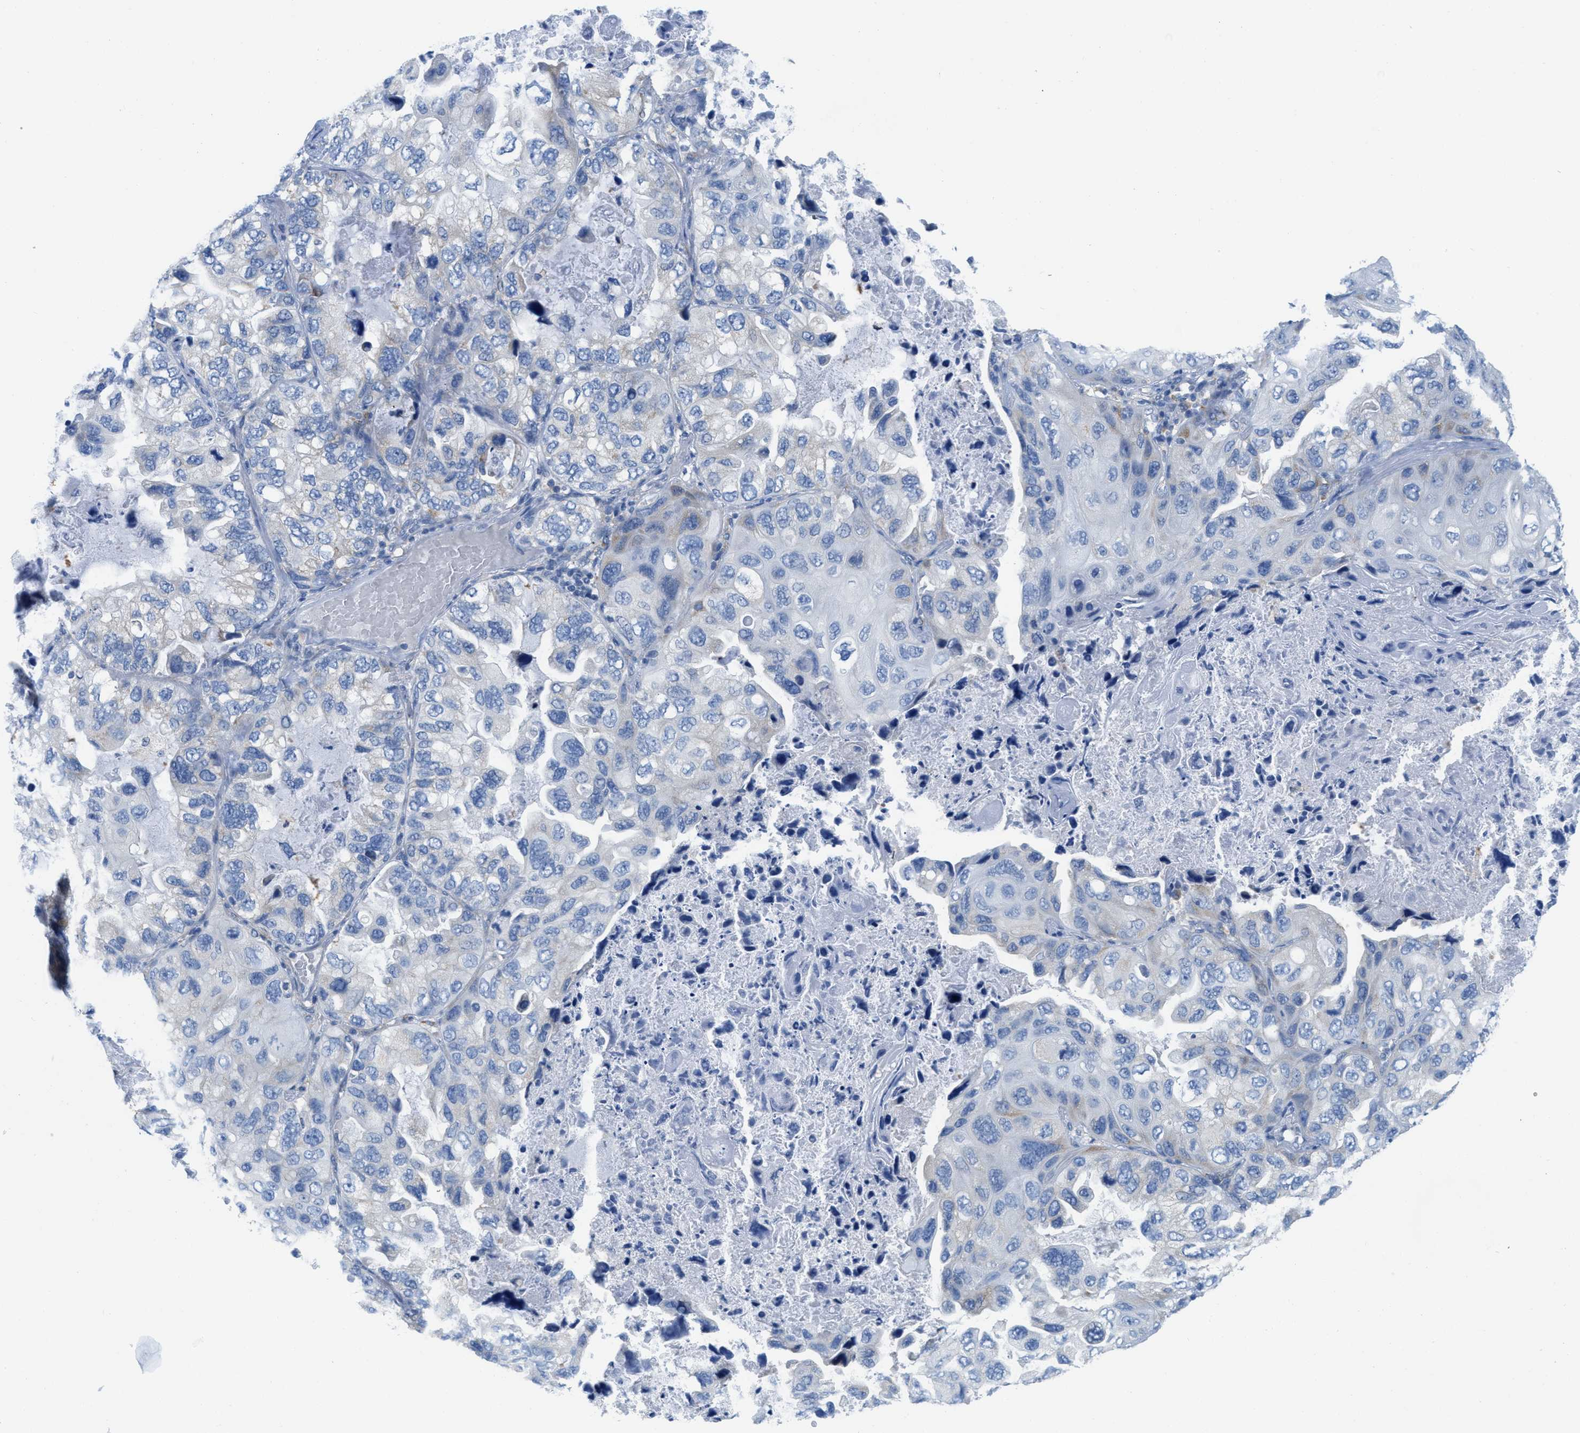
{"staining": {"intensity": "negative", "quantity": "none", "location": "none"}, "tissue": "lung cancer", "cell_type": "Tumor cells", "image_type": "cancer", "snomed": [{"axis": "morphology", "description": "Squamous cell carcinoma, NOS"}, {"axis": "topography", "description": "Lung"}], "caption": "The IHC histopathology image has no significant positivity in tumor cells of lung cancer (squamous cell carcinoma) tissue.", "gene": "PTDSS1", "patient": {"sex": "female", "age": 73}}